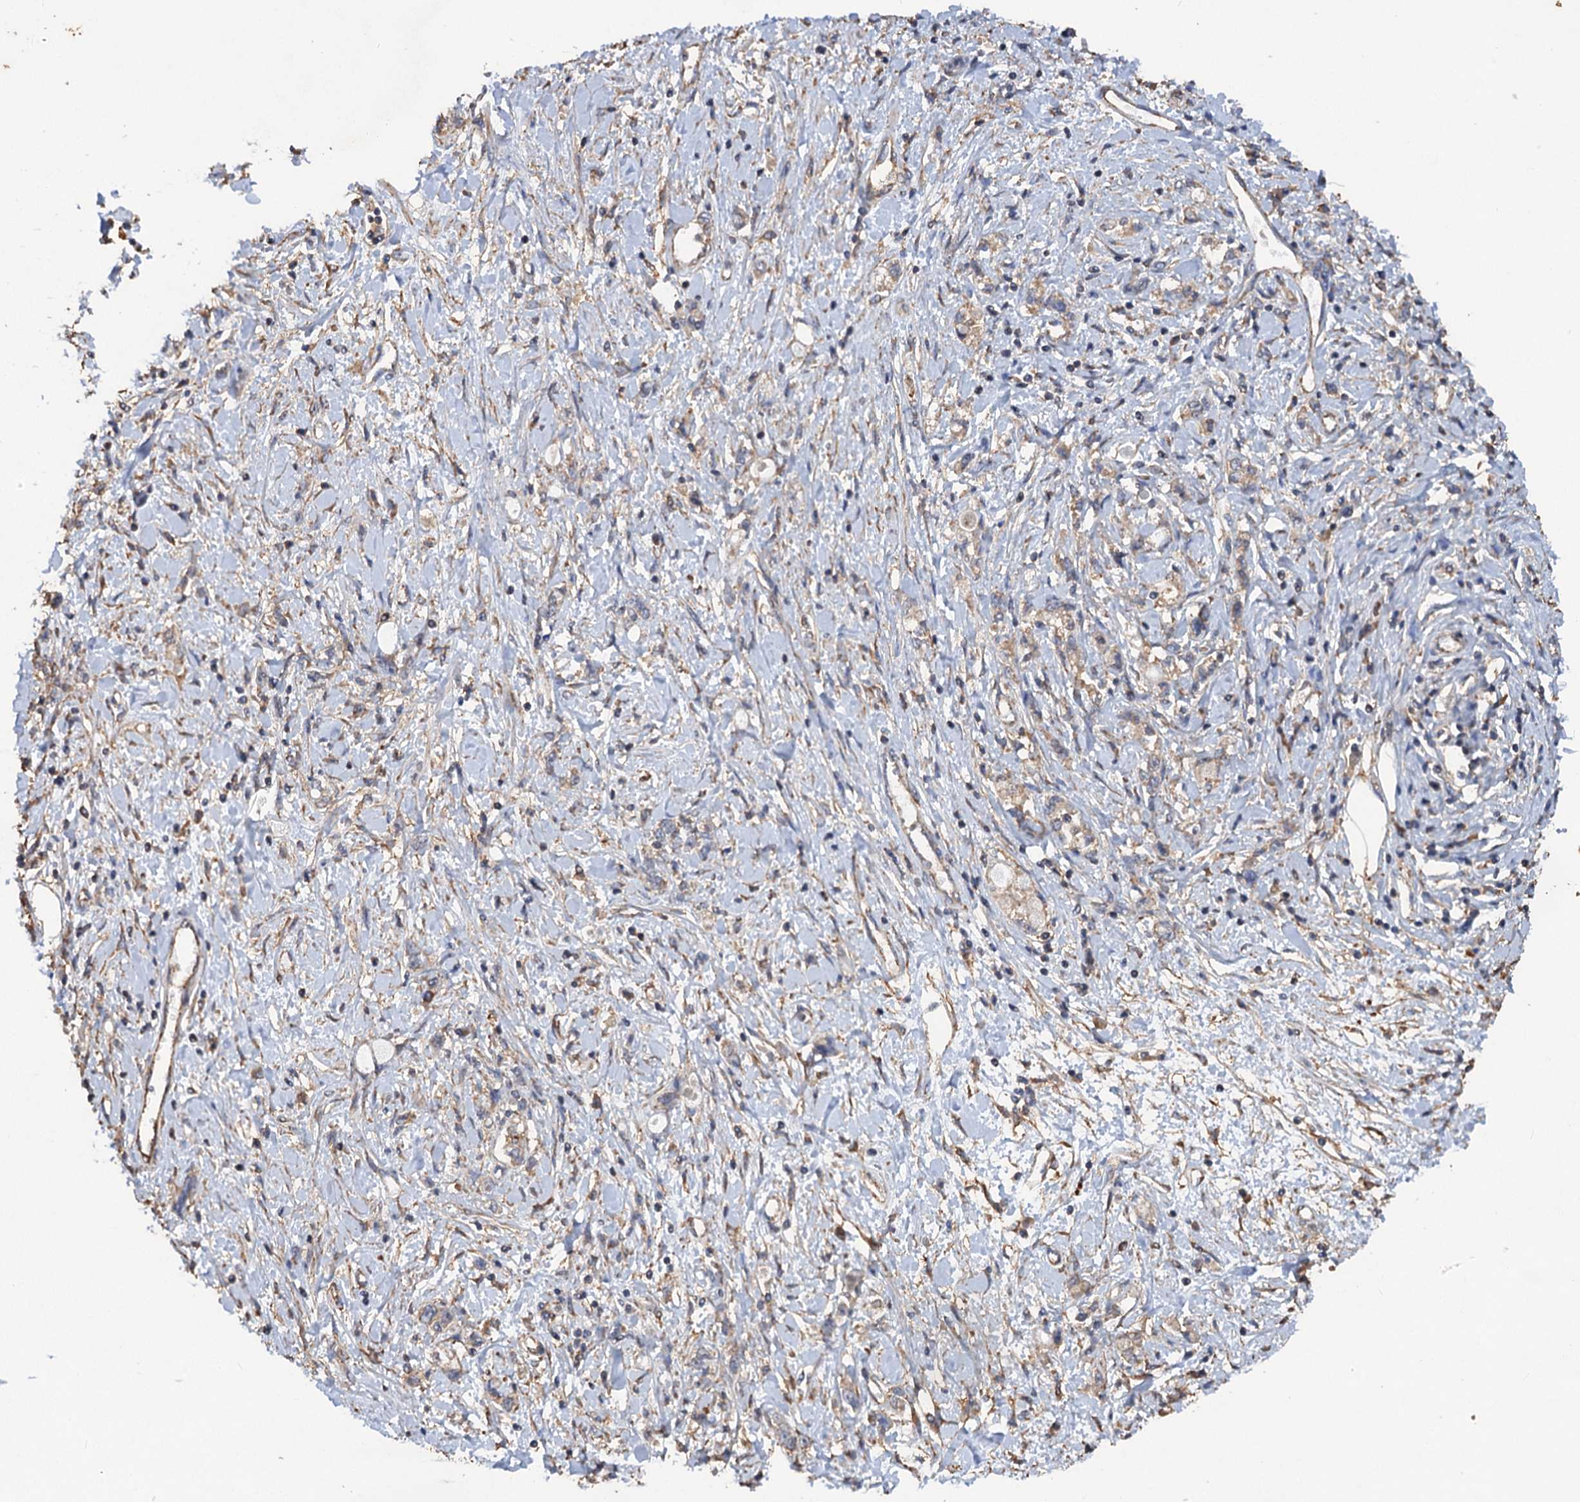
{"staining": {"intensity": "weak", "quantity": "<25%", "location": "cytoplasmic/membranous"}, "tissue": "stomach cancer", "cell_type": "Tumor cells", "image_type": "cancer", "snomed": [{"axis": "morphology", "description": "Adenocarcinoma, NOS"}, {"axis": "topography", "description": "Stomach"}], "caption": "The immunohistochemistry (IHC) micrograph has no significant positivity in tumor cells of stomach cancer tissue.", "gene": "SCUBE3", "patient": {"sex": "female", "age": 76}}